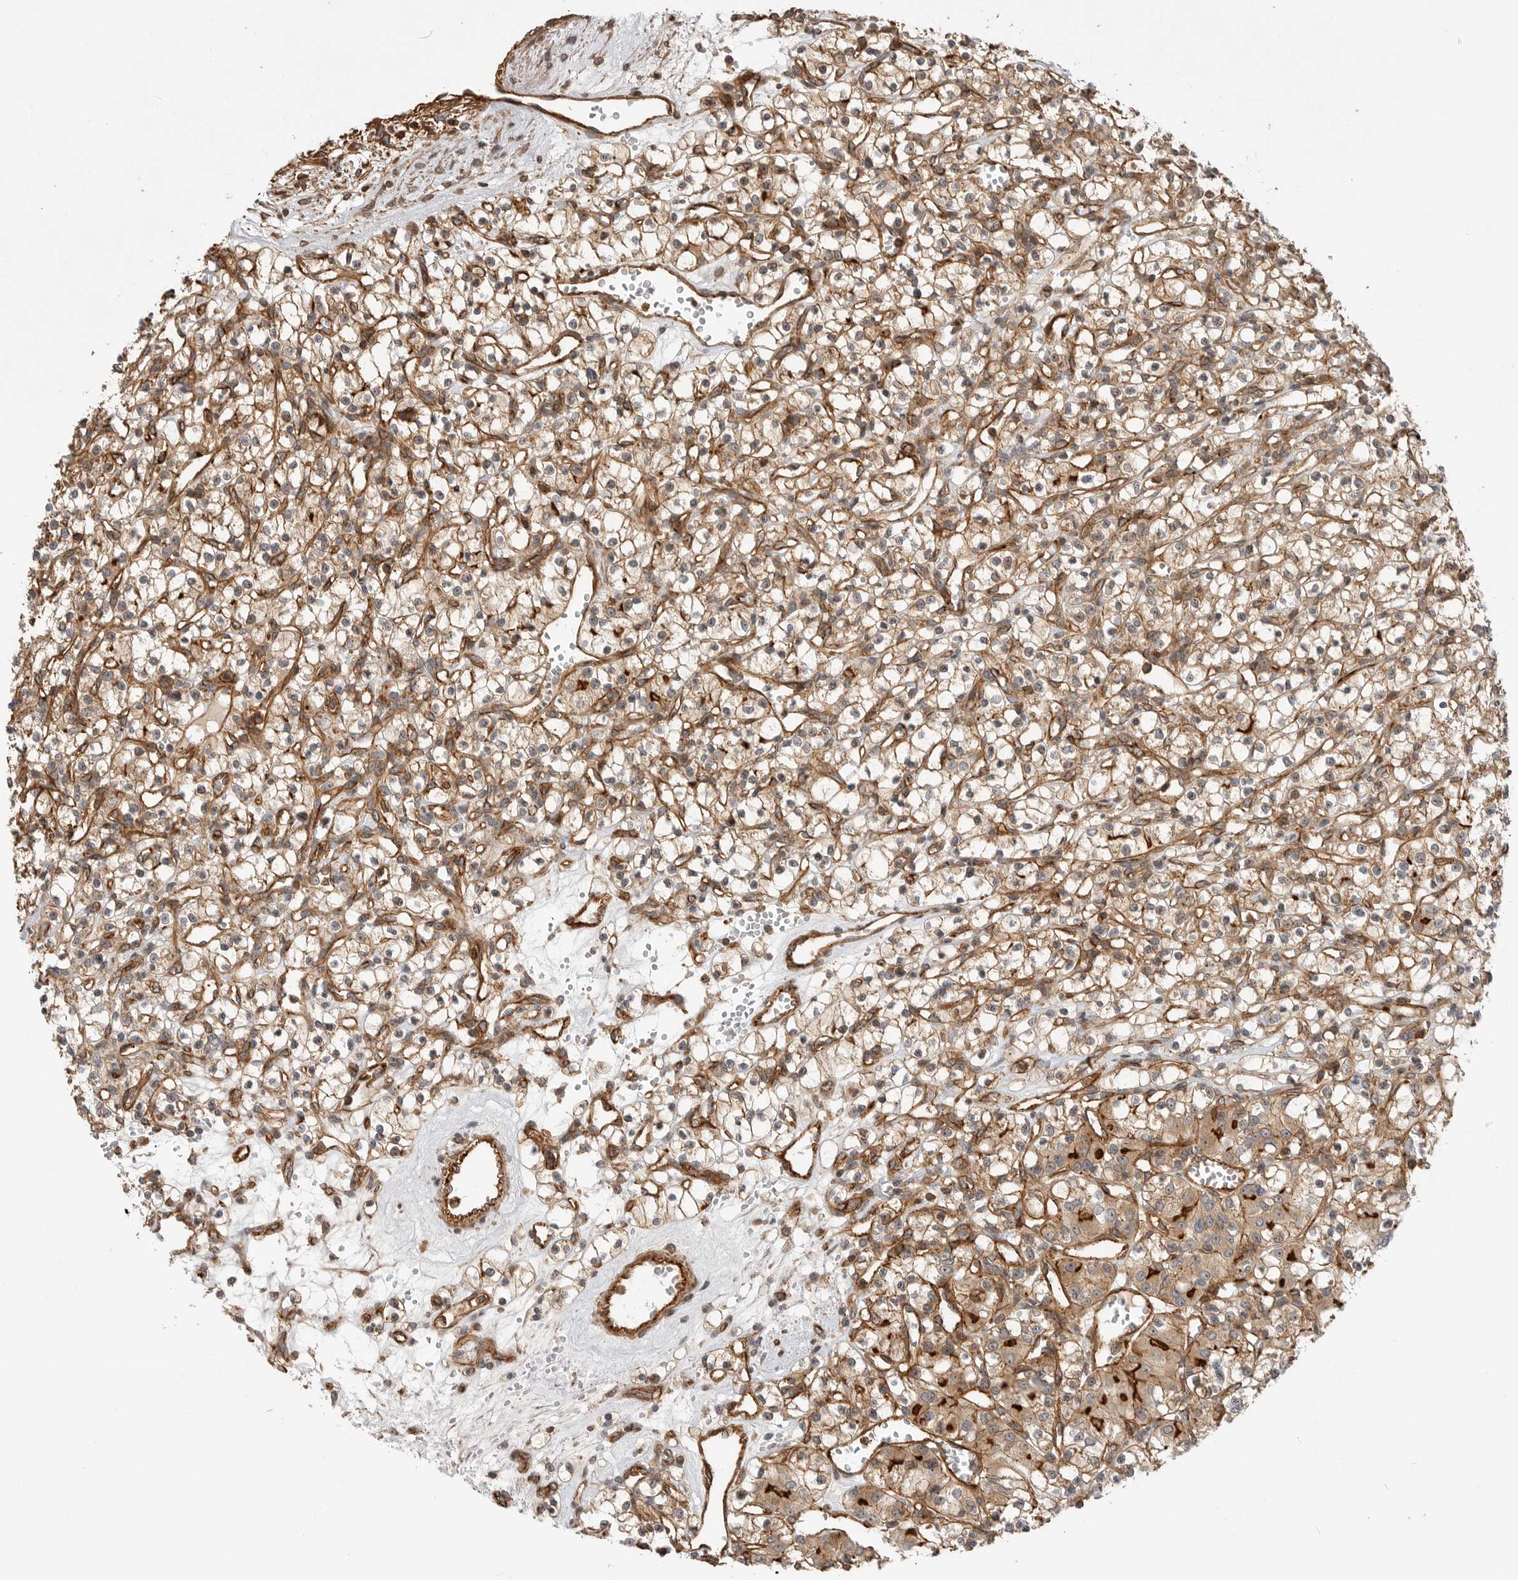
{"staining": {"intensity": "moderate", "quantity": ">75%", "location": "cytoplasmic/membranous"}, "tissue": "renal cancer", "cell_type": "Tumor cells", "image_type": "cancer", "snomed": [{"axis": "morphology", "description": "Adenocarcinoma, NOS"}, {"axis": "topography", "description": "Kidney"}], "caption": "A high-resolution histopathology image shows immunohistochemistry staining of renal cancer (adenocarcinoma), which exhibits moderate cytoplasmic/membranous expression in approximately >75% of tumor cells. Using DAB (3,3'-diaminobenzidine) (brown) and hematoxylin (blue) stains, captured at high magnification using brightfield microscopy.", "gene": "GPATCH2", "patient": {"sex": "female", "age": 59}}